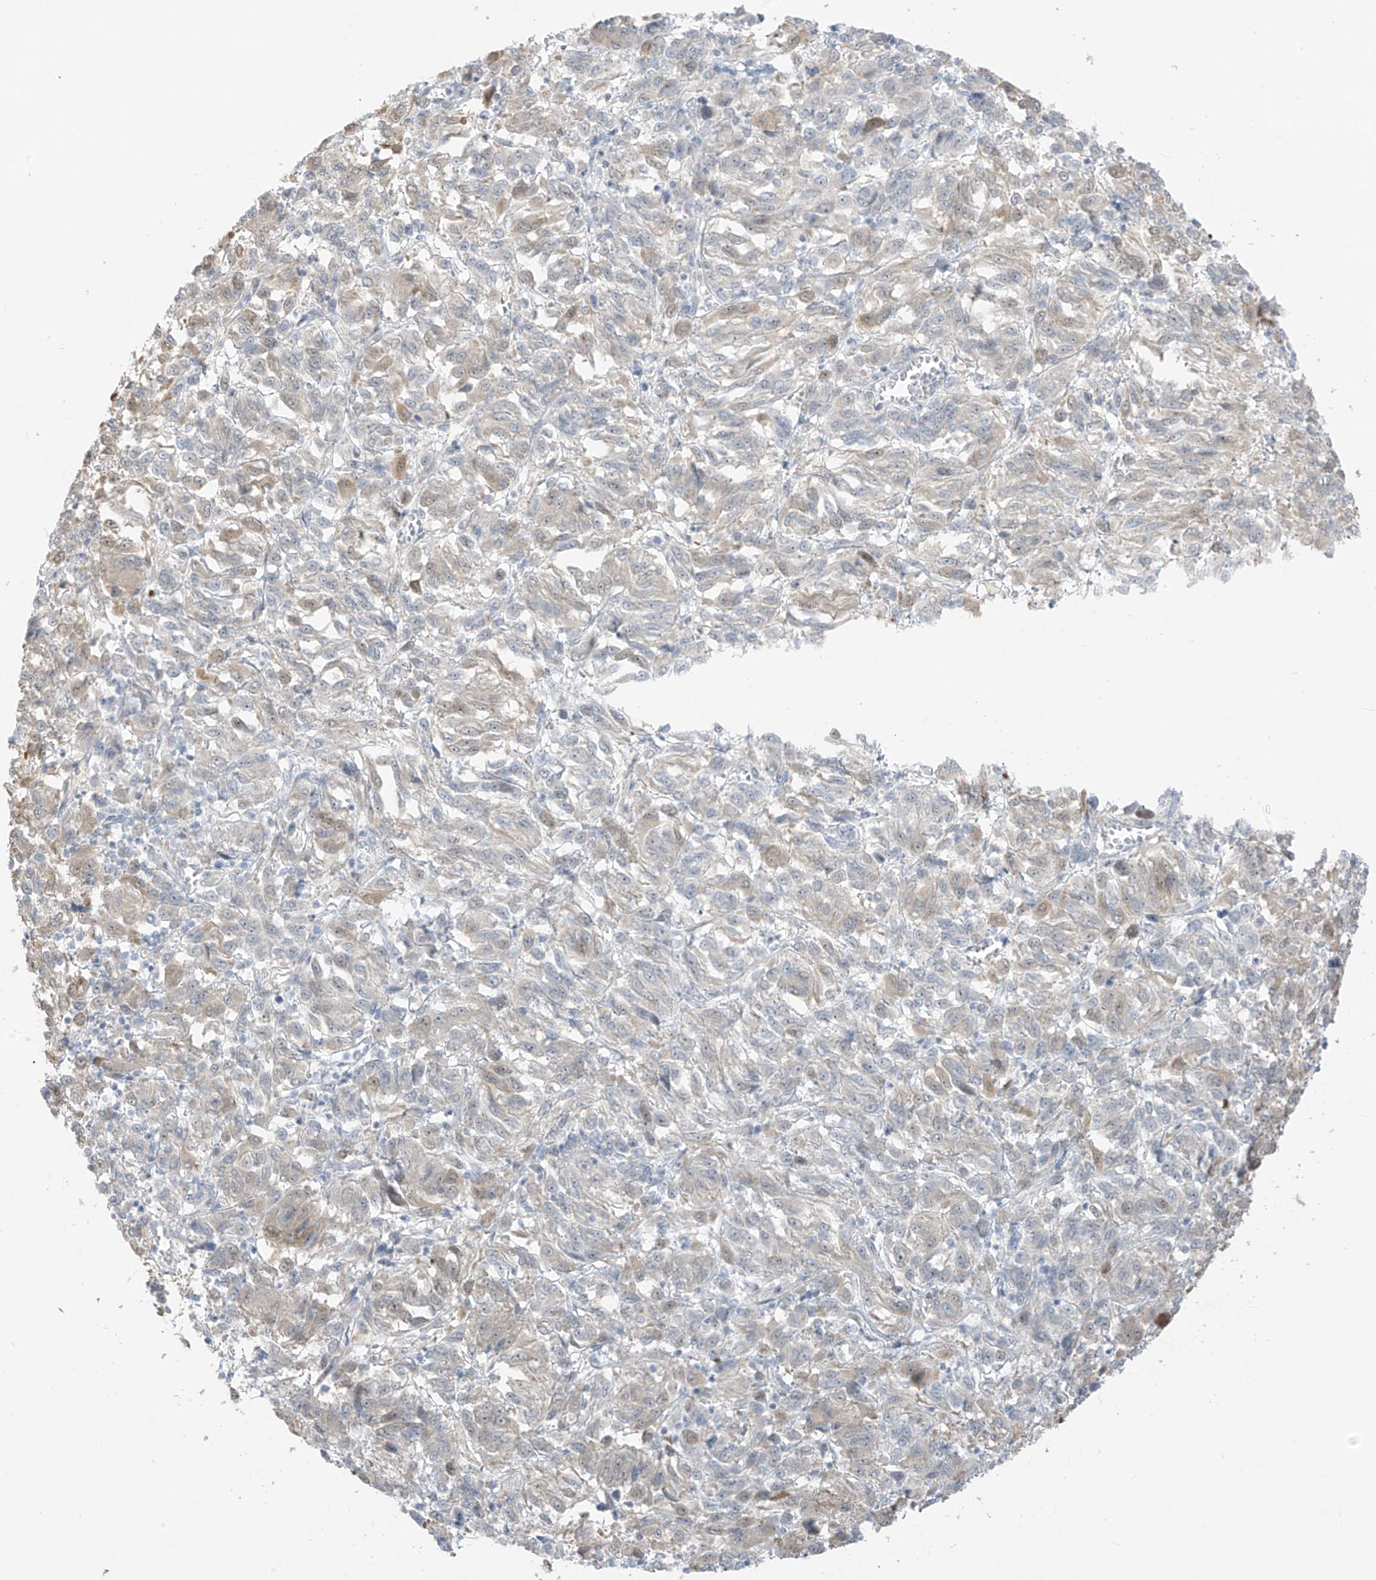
{"staining": {"intensity": "weak", "quantity": "<25%", "location": "cytoplasmic/membranous"}, "tissue": "melanoma", "cell_type": "Tumor cells", "image_type": "cancer", "snomed": [{"axis": "morphology", "description": "Malignant melanoma, Metastatic site"}, {"axis": "topography", "description": "Lung"}], "caption": "DAB immunohistochemical staining of human malignant melanoma (metastatic site) exhibits no significant staining in tumor cells.", "gene": "ASPRV1", "patient": {"sex": "male", "age": 64}}